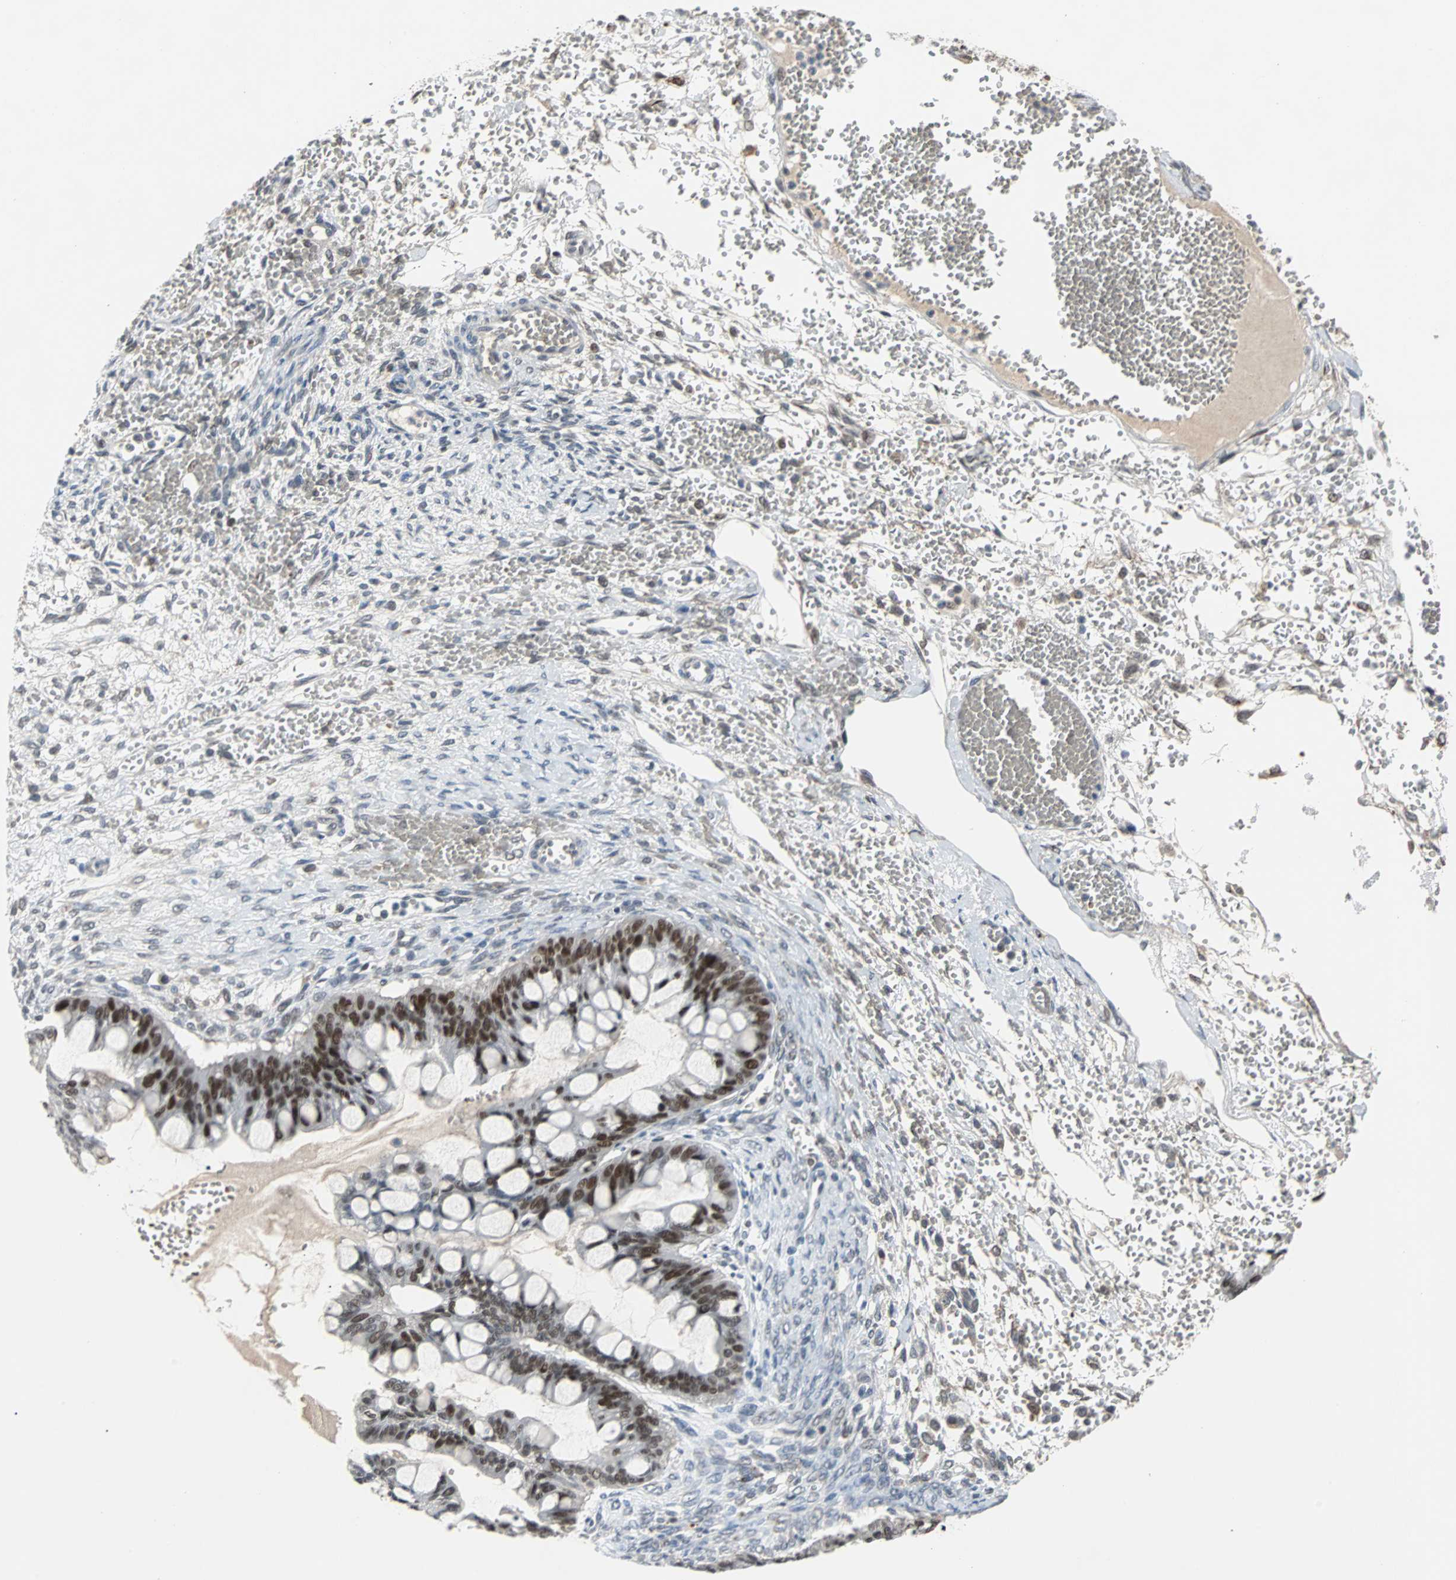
{"staining": {"intensity": "strong", "quantity": ">75%", "location": "nuclear"}, "tissue": "ovarian cancer", "cell_type": "Tumor cells", "image_type": "cancer", "snomed": [{"axis": "morphology", "description": "Cystadenocarcinoma, mucinous, NOS"}, {"axis": "topography", "description": "Ovary"}], "caption": "A high amount of strong nuclear staining is identified in approximately >75% of tumor cells in mucinous cystadenocarcinoma (ovarian) tissue. Ihc stains the protein in brown and the nuclei are stained blue.", "gene": "HLX", "patient": {"sex": "female", "age": 73}}